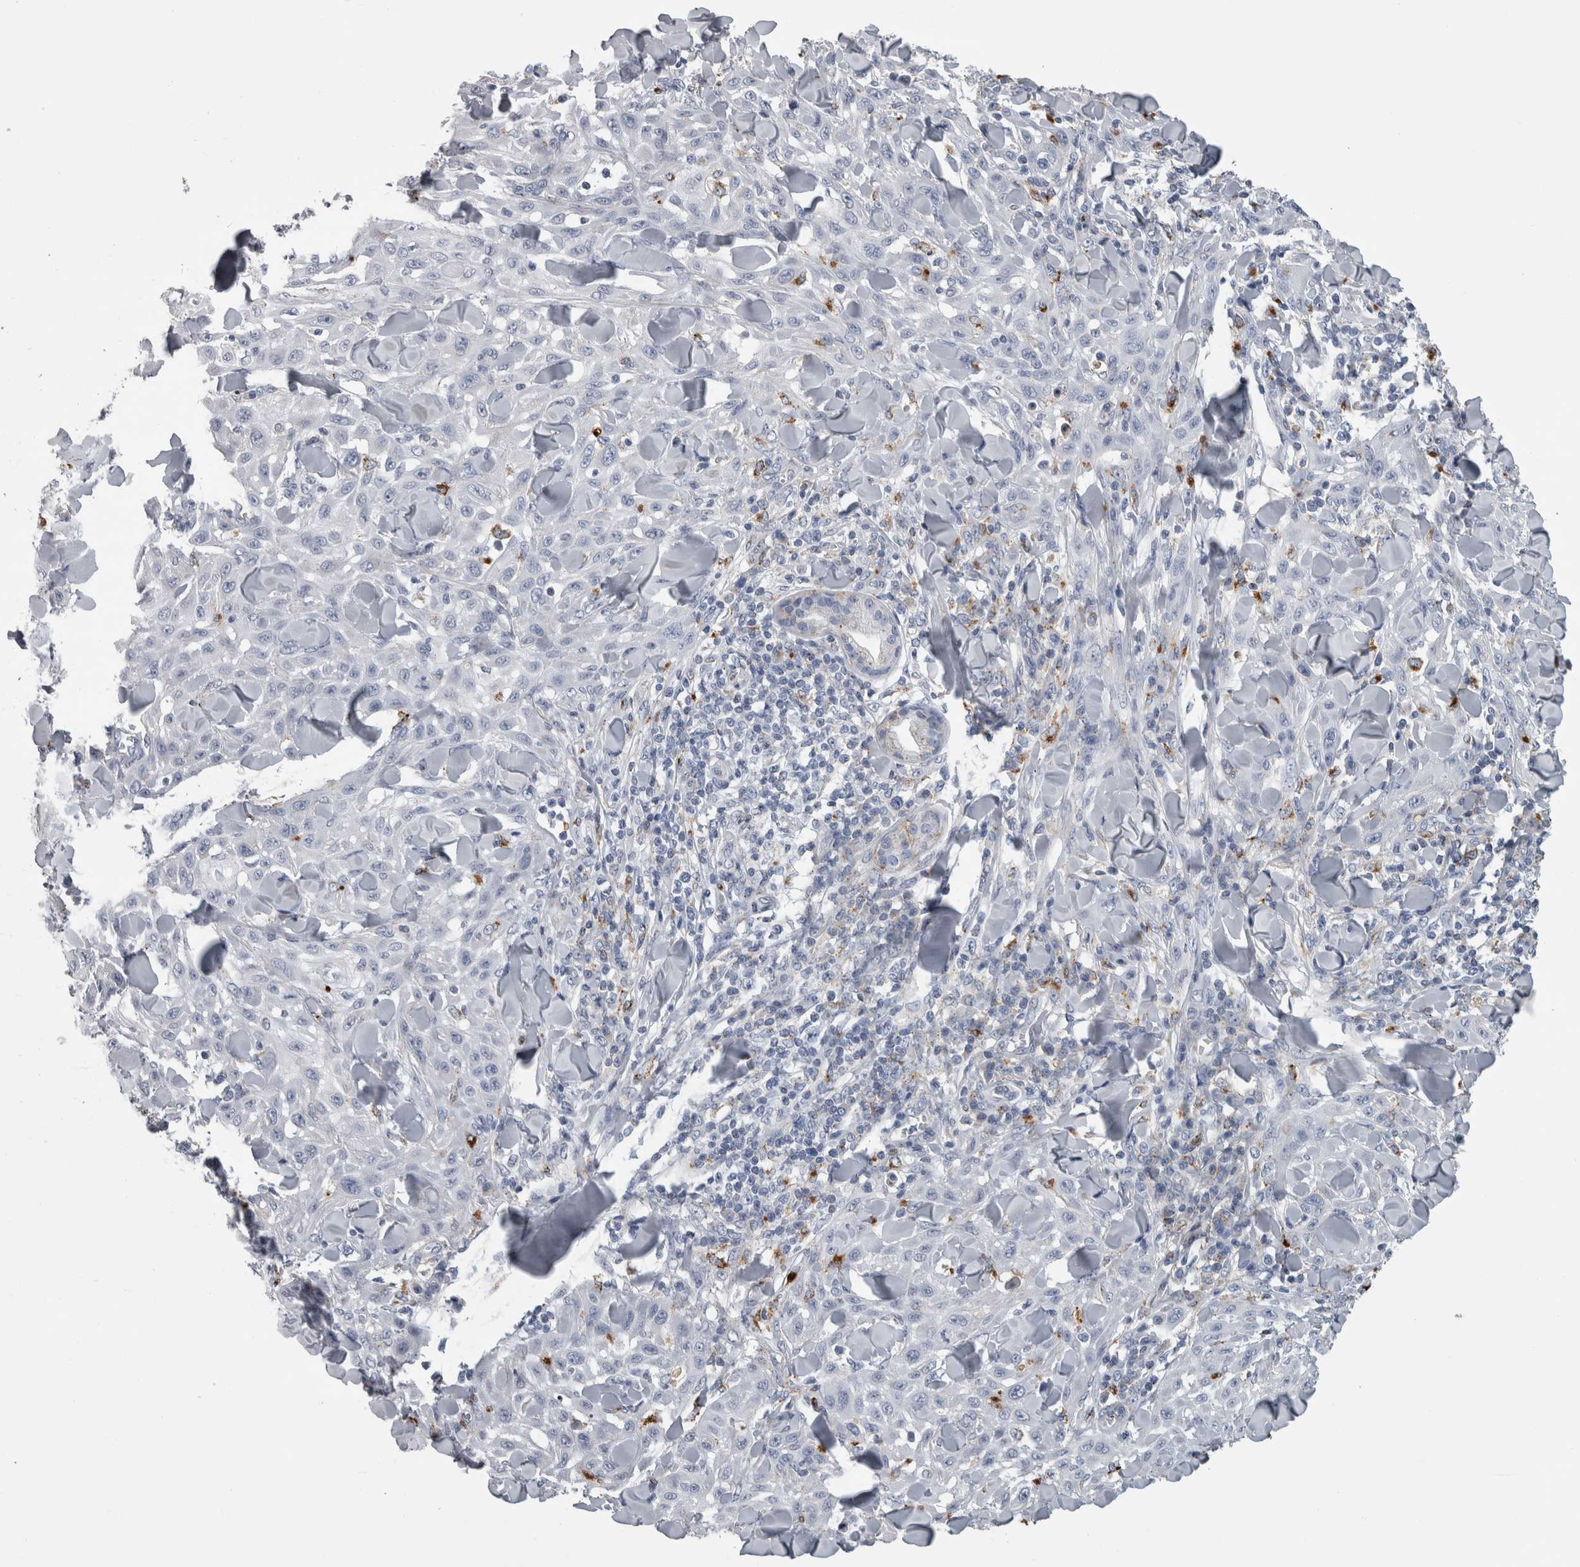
{"staining": {"intensity": "negative", "quantity": "none", "location": "none"}, "tissue": "skin cancer", "cell_type": "Tumor cells", "image_type": "cancer", "snomed": [{"axis": "morphology", "description": "Squamous cell carcinoma, NOS"}, {"axis": "topography", "description": "Skin"}], "caption": "This is an immunohistochemistry photomicrograph of skin squamous cell carcinoma. There is no positivity in tumor cells.", "gene": "DPP7", "patient": {"sex": "male", "age": 24}}